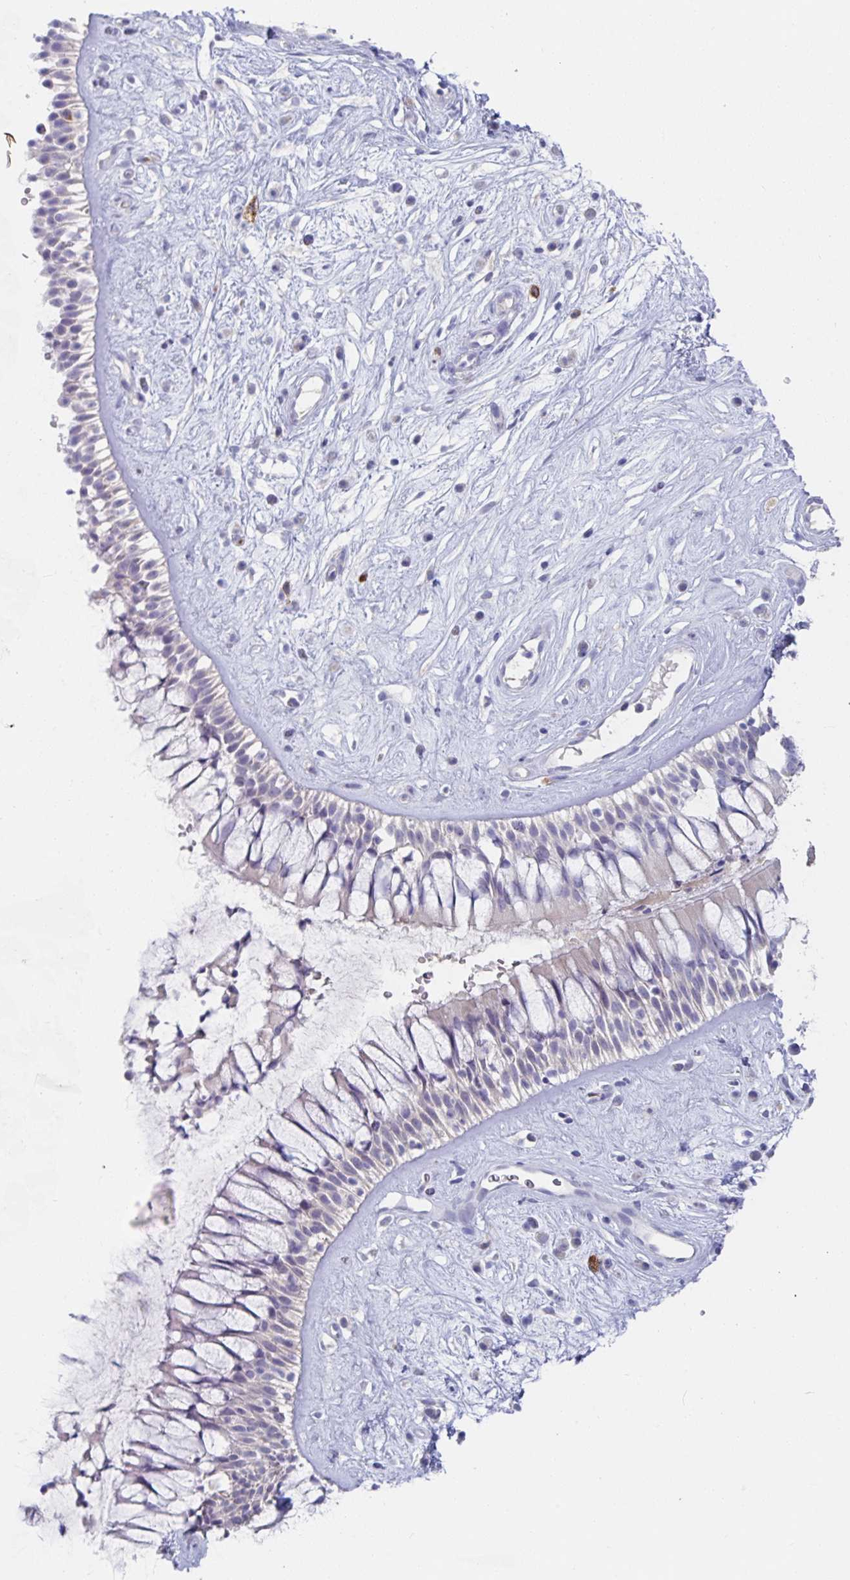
{"staining": {"intensity": "negative", "quantity": "none", "location": "none"}, "tissue": "nasopharynx", "cell_type": "Respiratory epithelial cells", "image_type": "normal", "snomed": [{"axis": "morphology", "description": "Normal tissue, NOS"}, {"axis": "topography", "description": "Nasopharynx"}], "caption": "Nasopharynx was stained to show a protein in brown. There is no significant expression in respiratory epithelial cells. (Stains: DAB IHC with hematoxylin counter stain, Microscopy: brightfield microscopy at high magnification).", "gene": "KCNK5", "patient": {"sex": "male", "age": 32}}